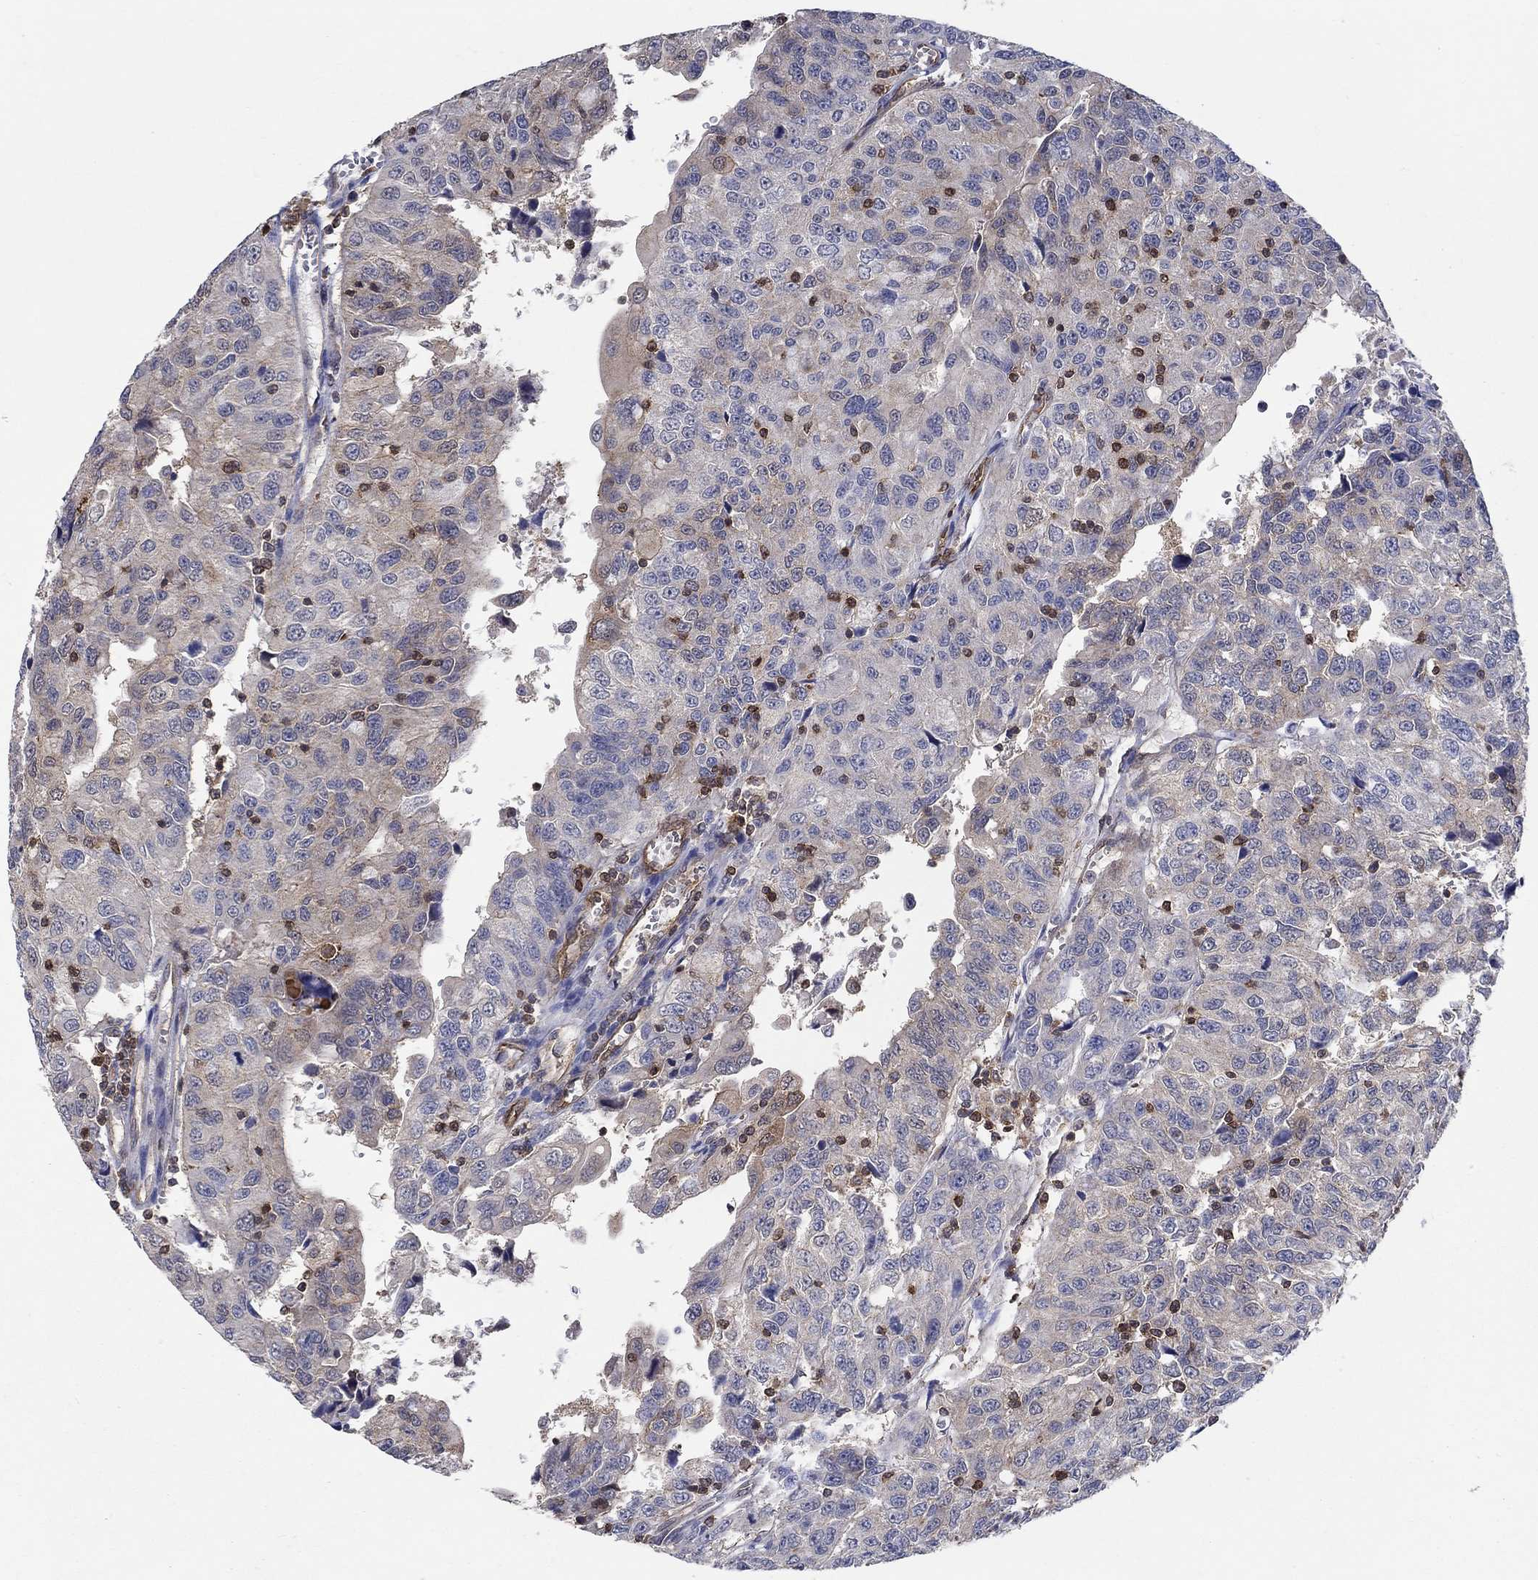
{"staining": {"intensity": "weak", "quantity": "<25%", "location": "cytoplasmic/membranous"}, "tissue": "urothelial cancer", "cell_type": "Tumor cells", "image_type": "cancer", "snomed": [{"axis": "morphology", "description": "Urothelial carcinoma, NOS"}, {"axis": "morphology", "description": "Urothelial carcinoma, High grade"}, {"axis": "topography", "description": "Urinary bladder"}], "caption": "Immunohistochemical staining of transitional cell carcinoma shows no significant expression in tumor cells.", "gene": "AGFG2", "patient": {"sex": "female", "age": 73}}